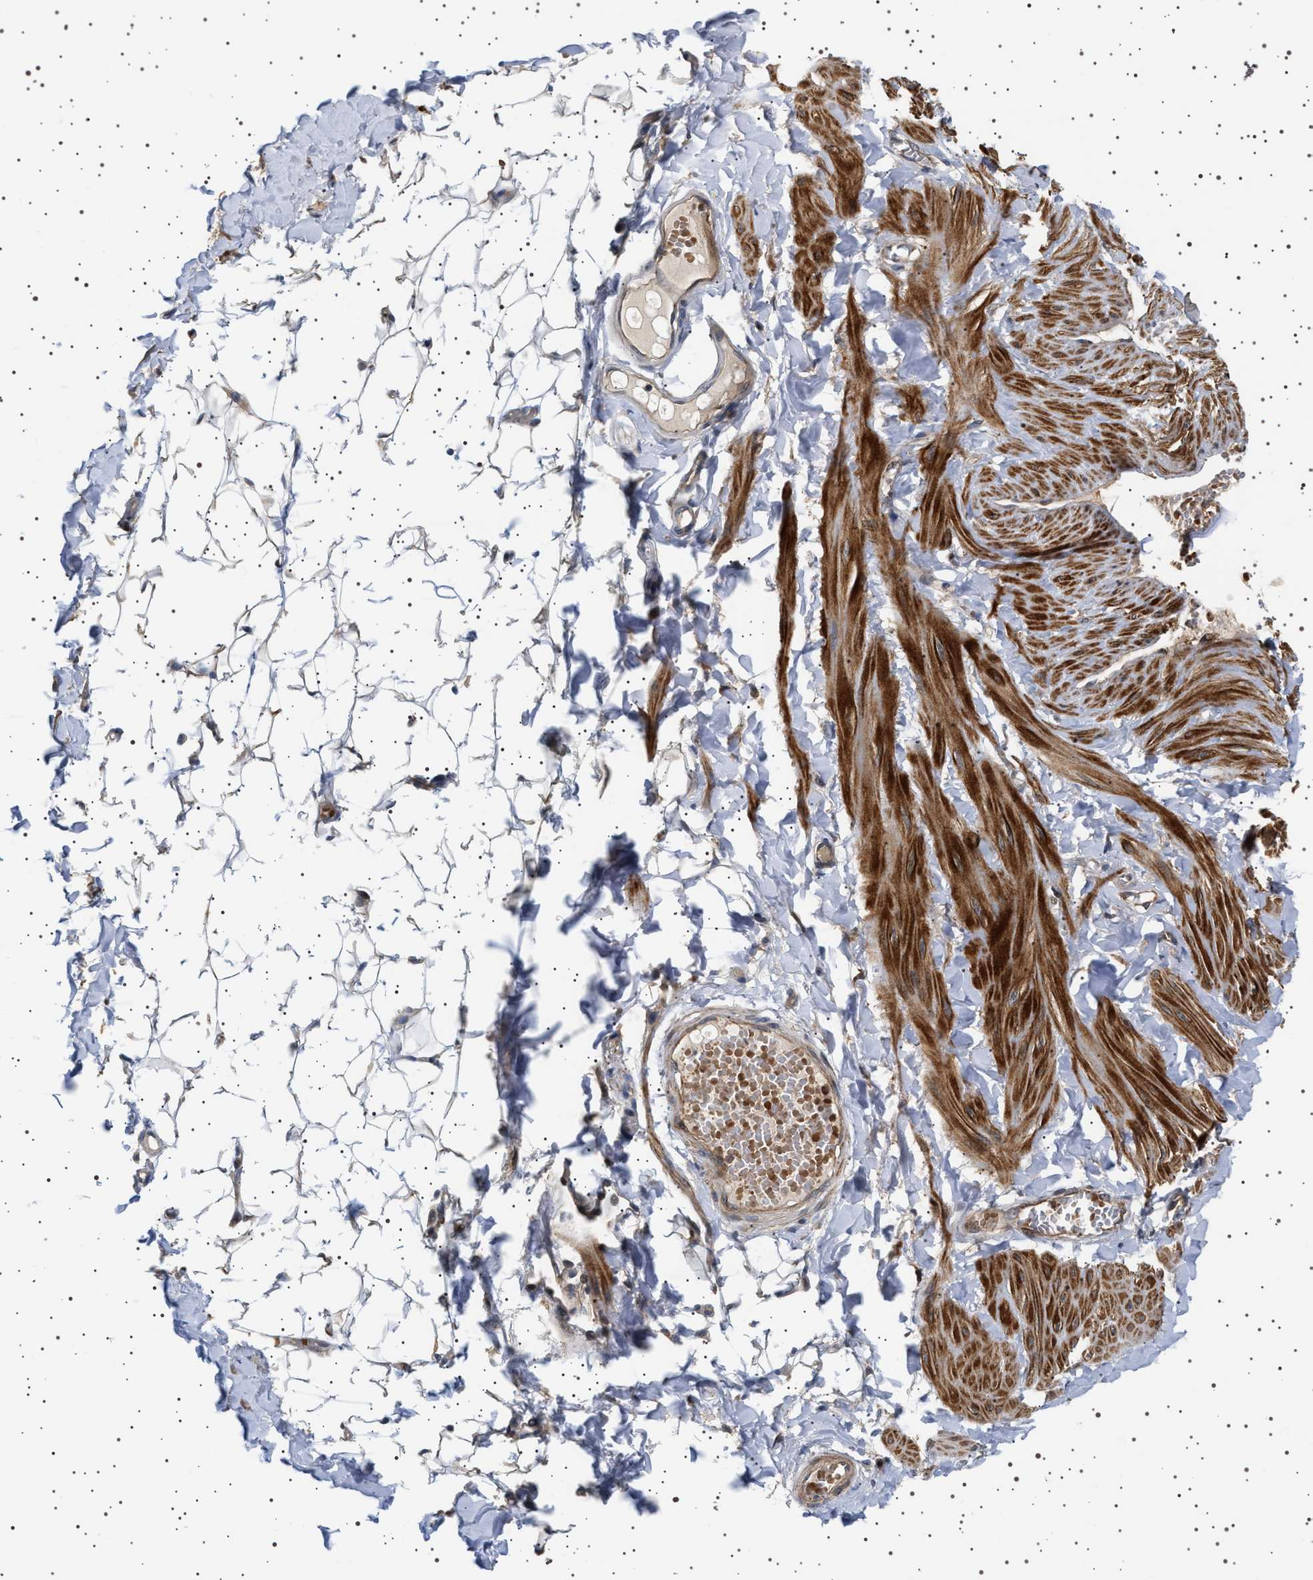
{"staining": {"intensity": "weak", "quantity": ">75%", "location": "cytoplasmic/membranous,nuclear"}, "tissue": "adipose tissue", "cell_type": "Adipocytes", "image_type": "normal", "snomed": [{"axis": "morphology", "description": "Normal tissue, NOS"}, {"axis": "topography", "description": "Adipose tissue"}, {"axis": "topography", "description": "Vascular tissue"}, {"axis": "topography", "description": "Peripheral nerve tissue"}], "caption": "Immunohistochemistry (IHC) of normal human adipose tissue reveals low levels of weak cytoplasmic/membranous,nuclear expression in about >75% of adipocytes.", "gene": "BAG3", "patient": {"sex": "male", "age": 25}}